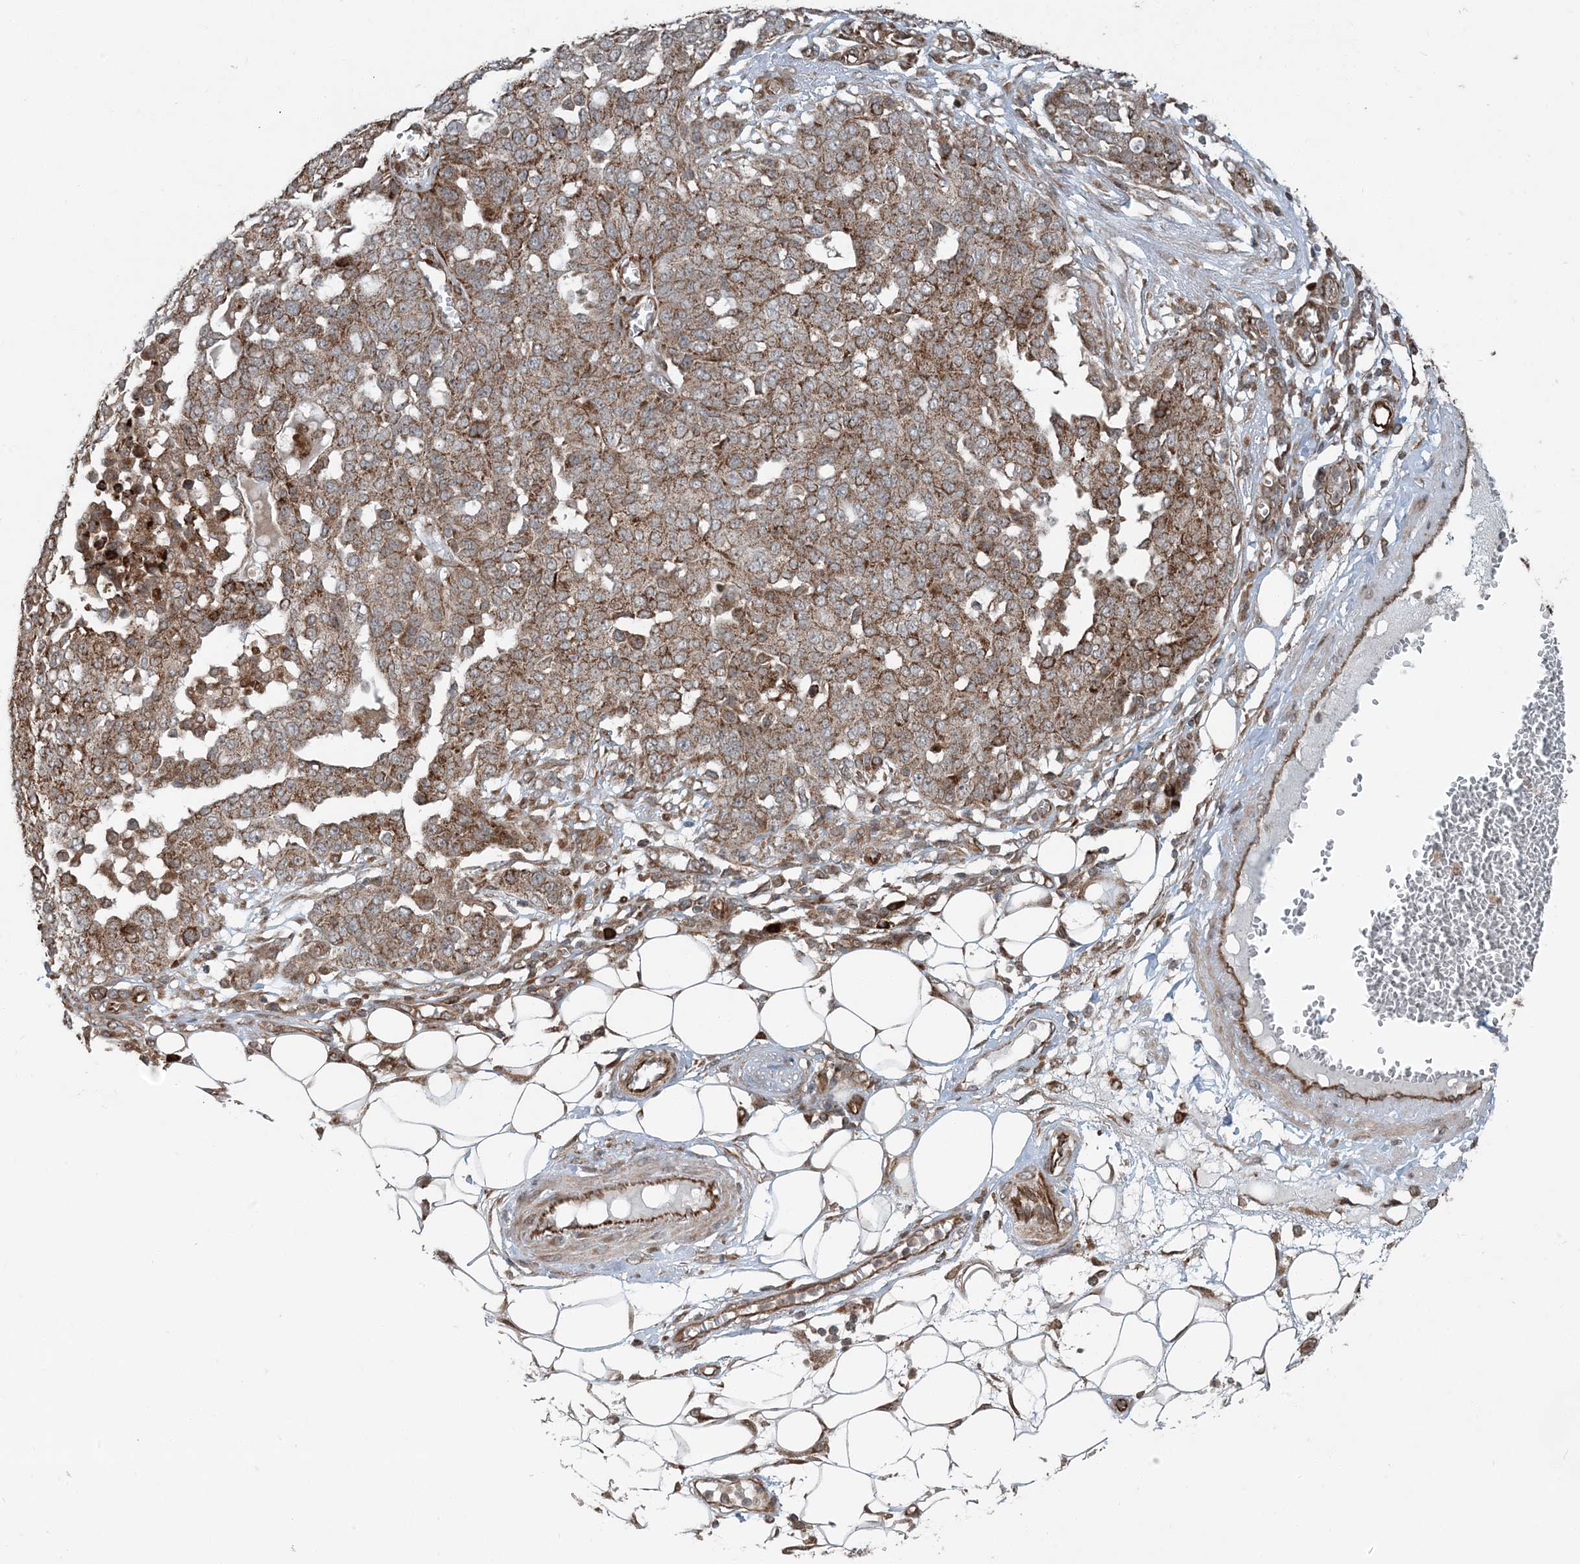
{"staining": {"intensity": "moderate", "quantity": ">75%", "location": "cytoplasmic/membranous"}, "tissue": "ovarian cancer", "cell_type": "Tumor cells", "image_type": "cancer", "snomed": [{"axis": "morphology", "description": "Cystadenocarcinoma, serous, NOS"}, {"axis": "topography", "description": "Soft tissue"}, {"axis": "topography", "description": "Ovary"}], "caption": "Immunohistochemical staining of human serous cystadenocarcinoma (ovarian) exhibits medium levels of moderate cytoplasmic/membranous protein positivity in approximately >75% of tumor cells. The staining was performed using DAB, with brown indicating positive protein expression. Nuclei are stained blue with hematoxylin.", "gene": "EDEM2", "patient": {"sex": "female", "age": 57}}